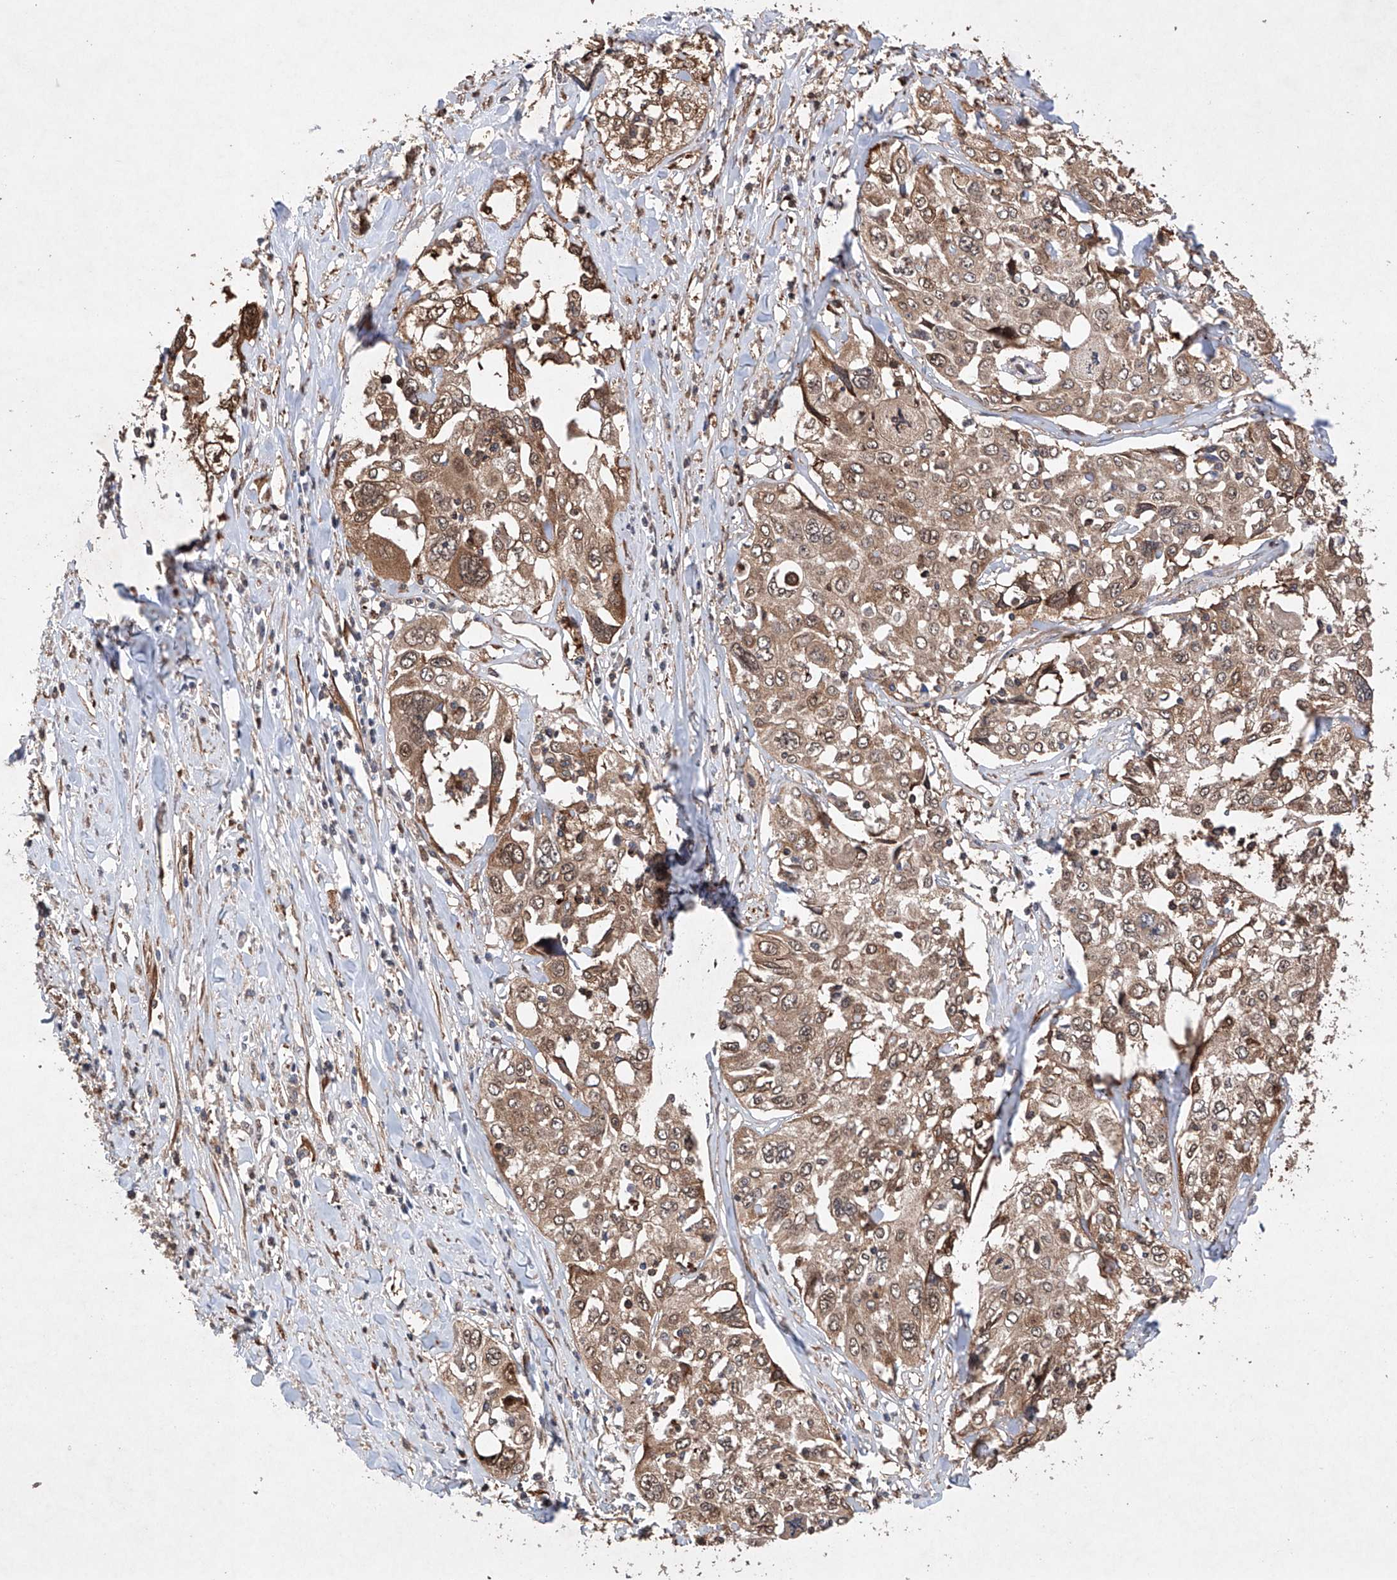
{"staining": {"intensity": "moderate", "quantity": ">75%", "location": "cytoplasmic/membranous,nuclear"}, "tissue": "cervical cancer", "cell_type": "Tumor cells", "image_type": "cancer", "snomed": [{"axis": "morphology", "description": "Squamous cell carcinoma, NOS"}, {"axis": "topography", "description": "Cervix"}], "caption": "Cervical squamous cell carcinoma stained with a brown dye reveals moderate cytoplasmic/membranous and nuclear positive positivity in about >75% of tumor cells.", "gene": "TIMM23", "patient": {"sex": "female", "age": 31}}